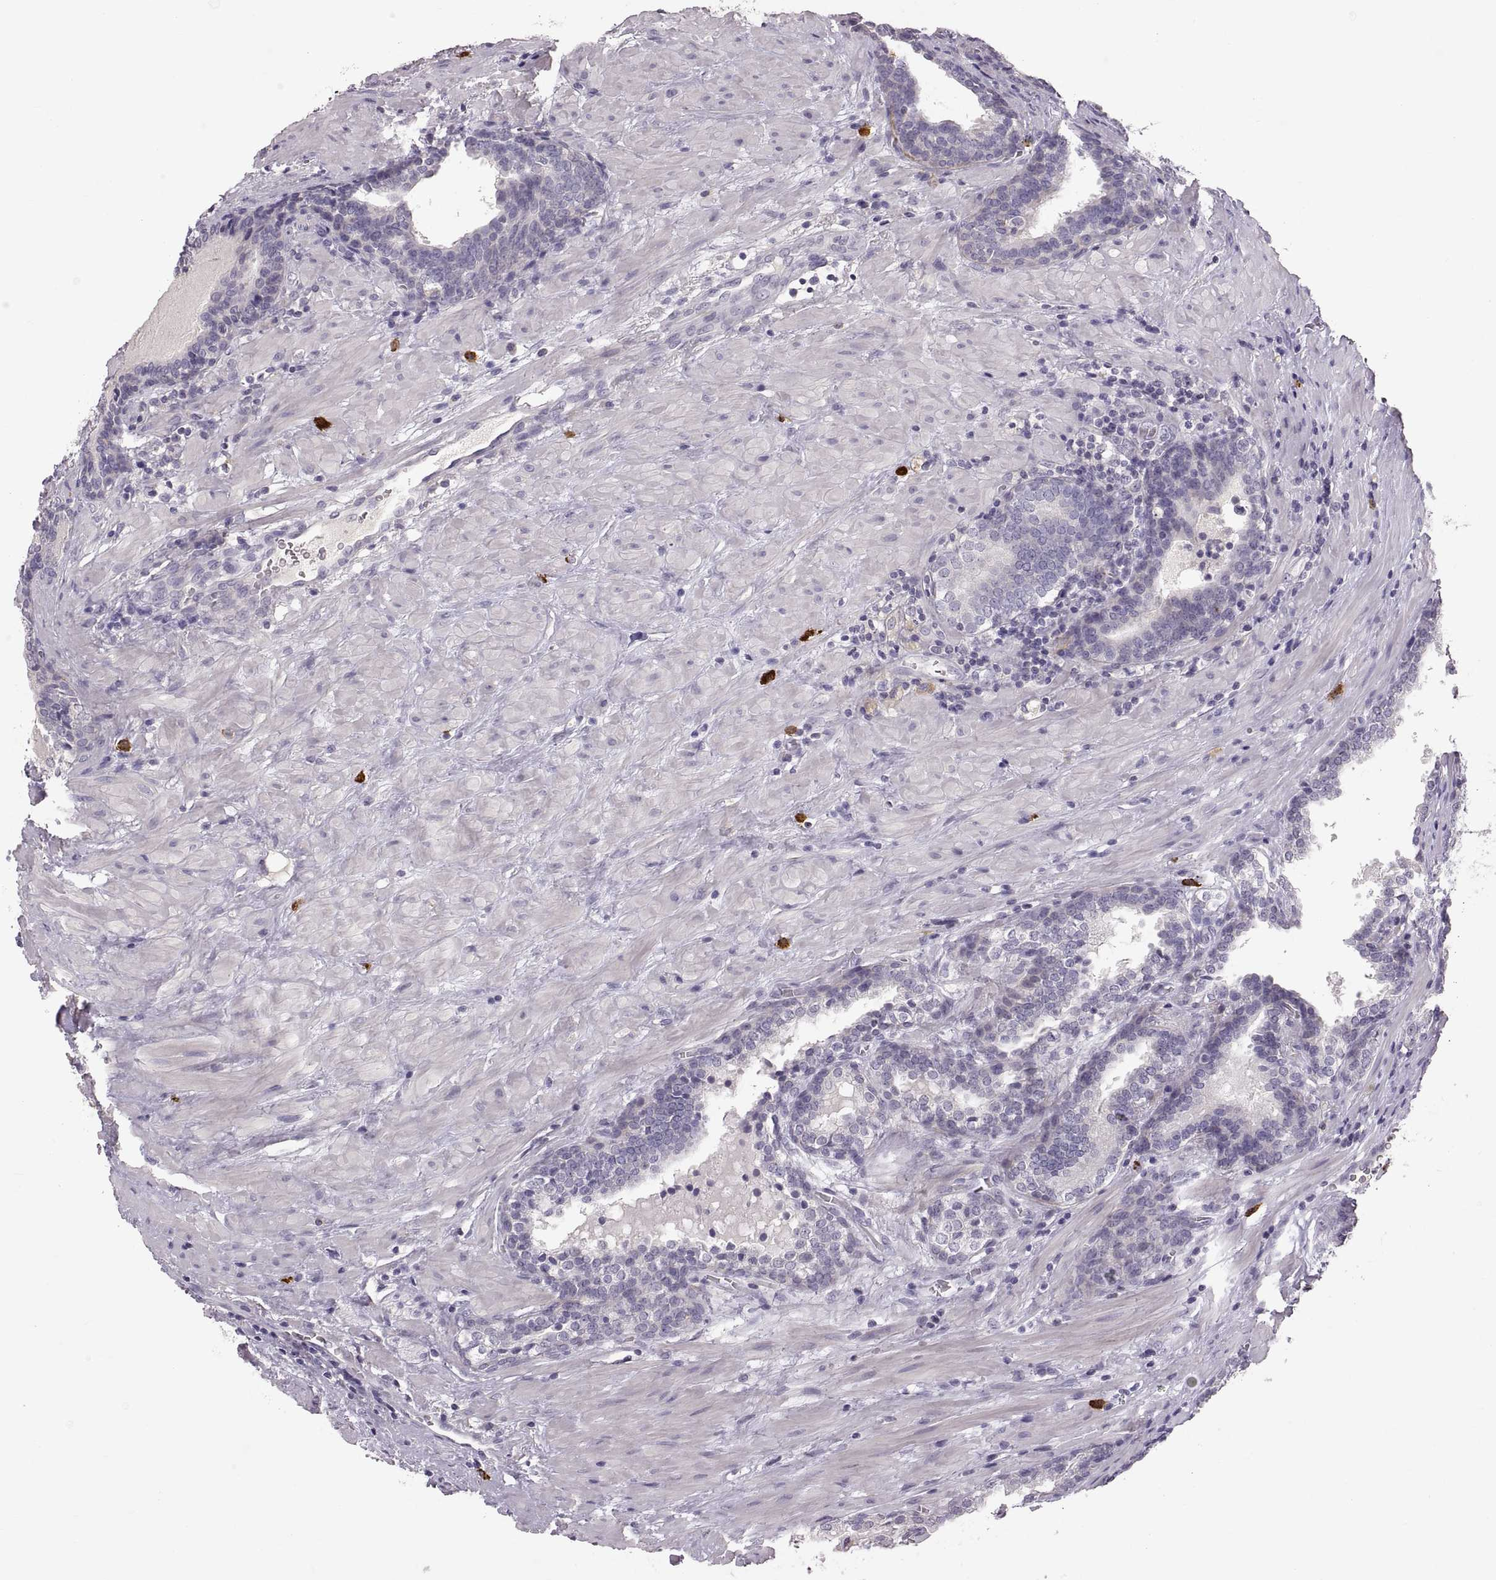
{"staining": {"intensity": "negative", "quantity": "none", "location": "none"}, "tissue": "prostate cancer", "cell_type": "Tumor cells", "image_type": "cancer", "snomed": [{"axis": "morphology", "description": "Adenocarcinoma, NOS"}, {"axis": "topography", "description": "Prostate and seminal vesicle, NOS"}], "caption": "Protein analysis of adenocarcinoma (prostate) demonstrates no significant staining in tumor cells.", "gene": "WFDC8", "patient": {"sex": "male", "age": 63}}